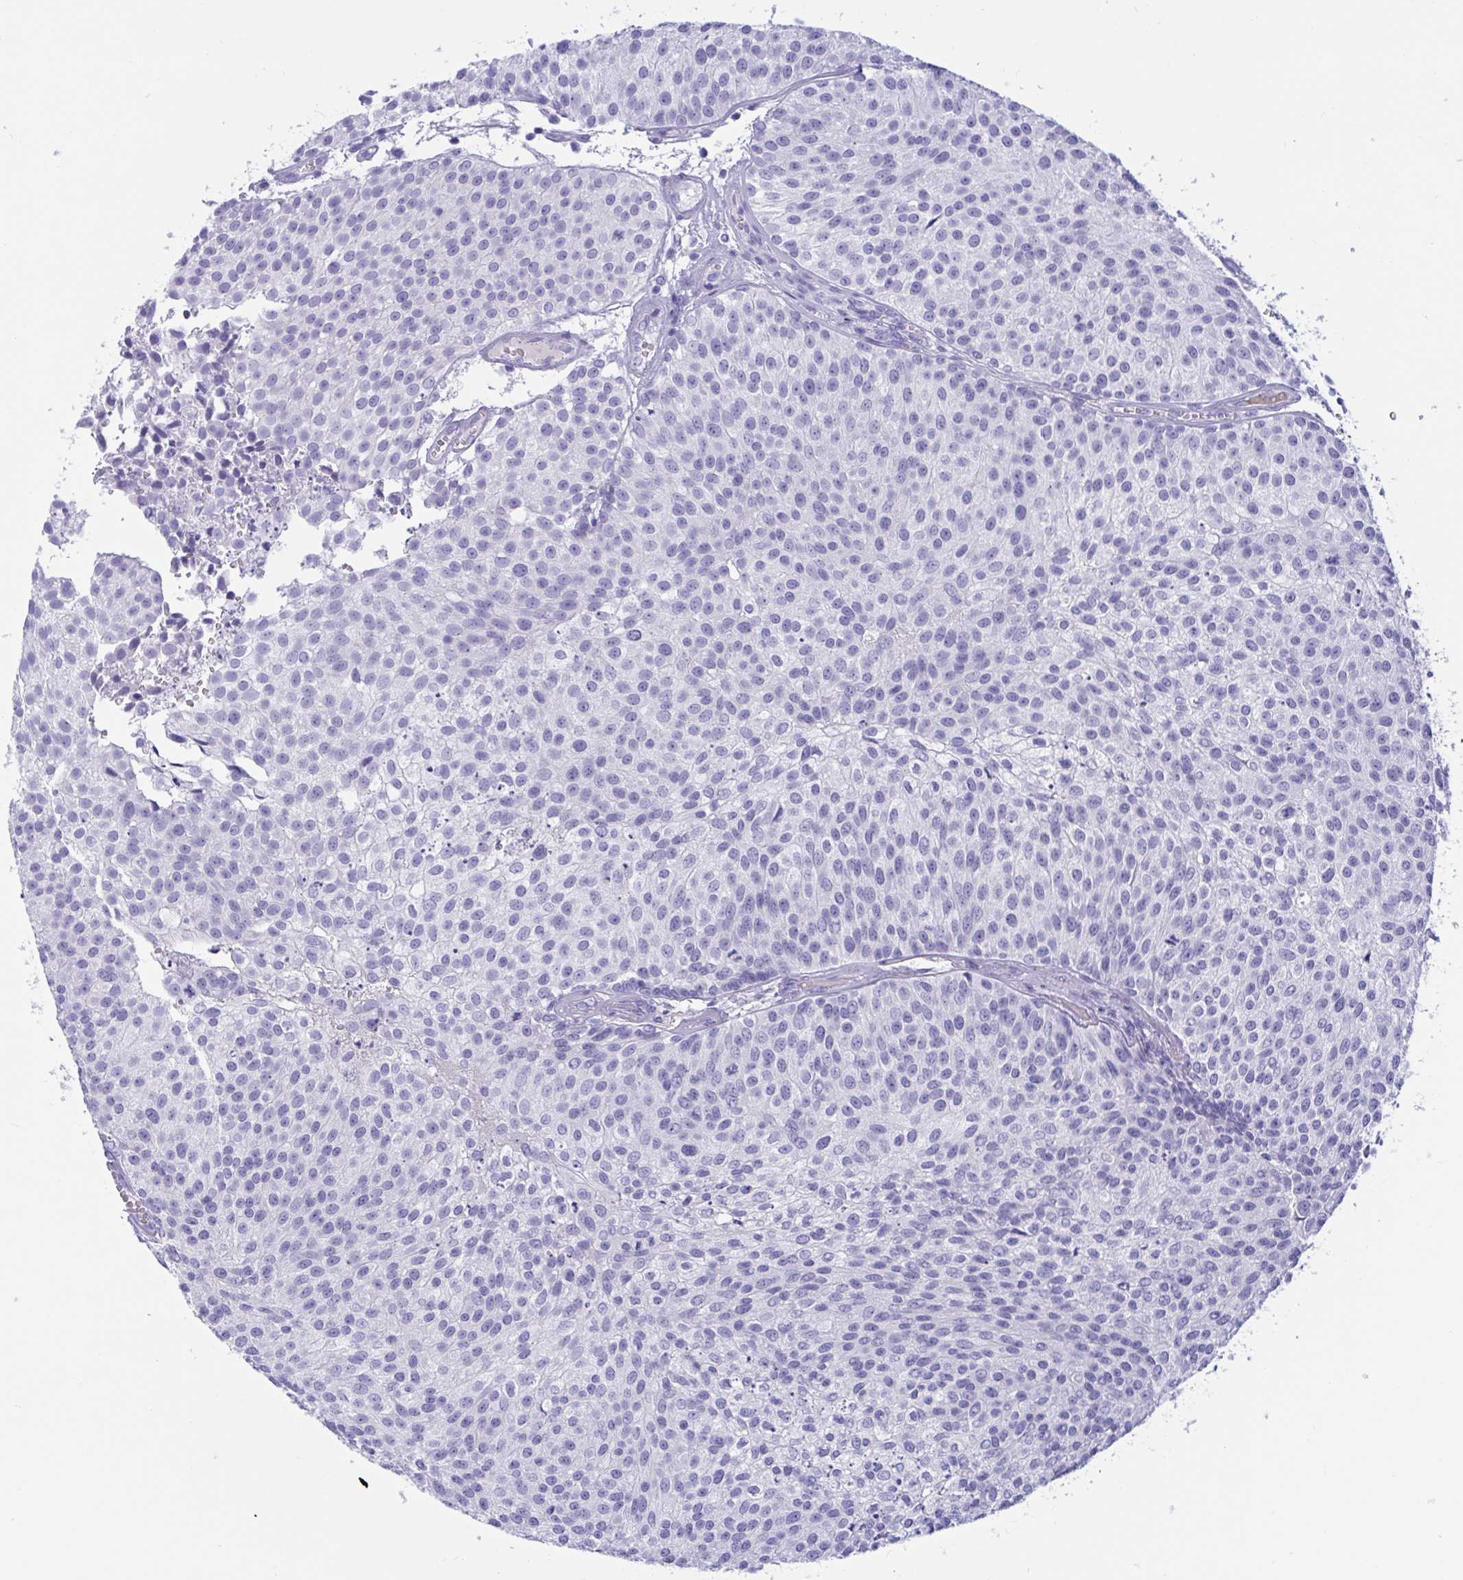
{"staining": {"intensity": "negative", "quantity": "none", "location": "none"}, "tissue": "urothelial cancer", "cell_type": "Tumor cells", "image_type": "cancer", "snomed": [{"axis": "morphology", "description": "Urothelial carcinoma, Low grade"}, {"axis": "topography", "description": "Urinary bladder"}], "caption": "A high-resolution micrograph shows immunohistochemistry staining of urothelial carcinoma (low-grade), which demonstrates no significant positivity in tumor cells.", "gene": "OXLD1", "patient": {"sex": "female", "age": 79}}